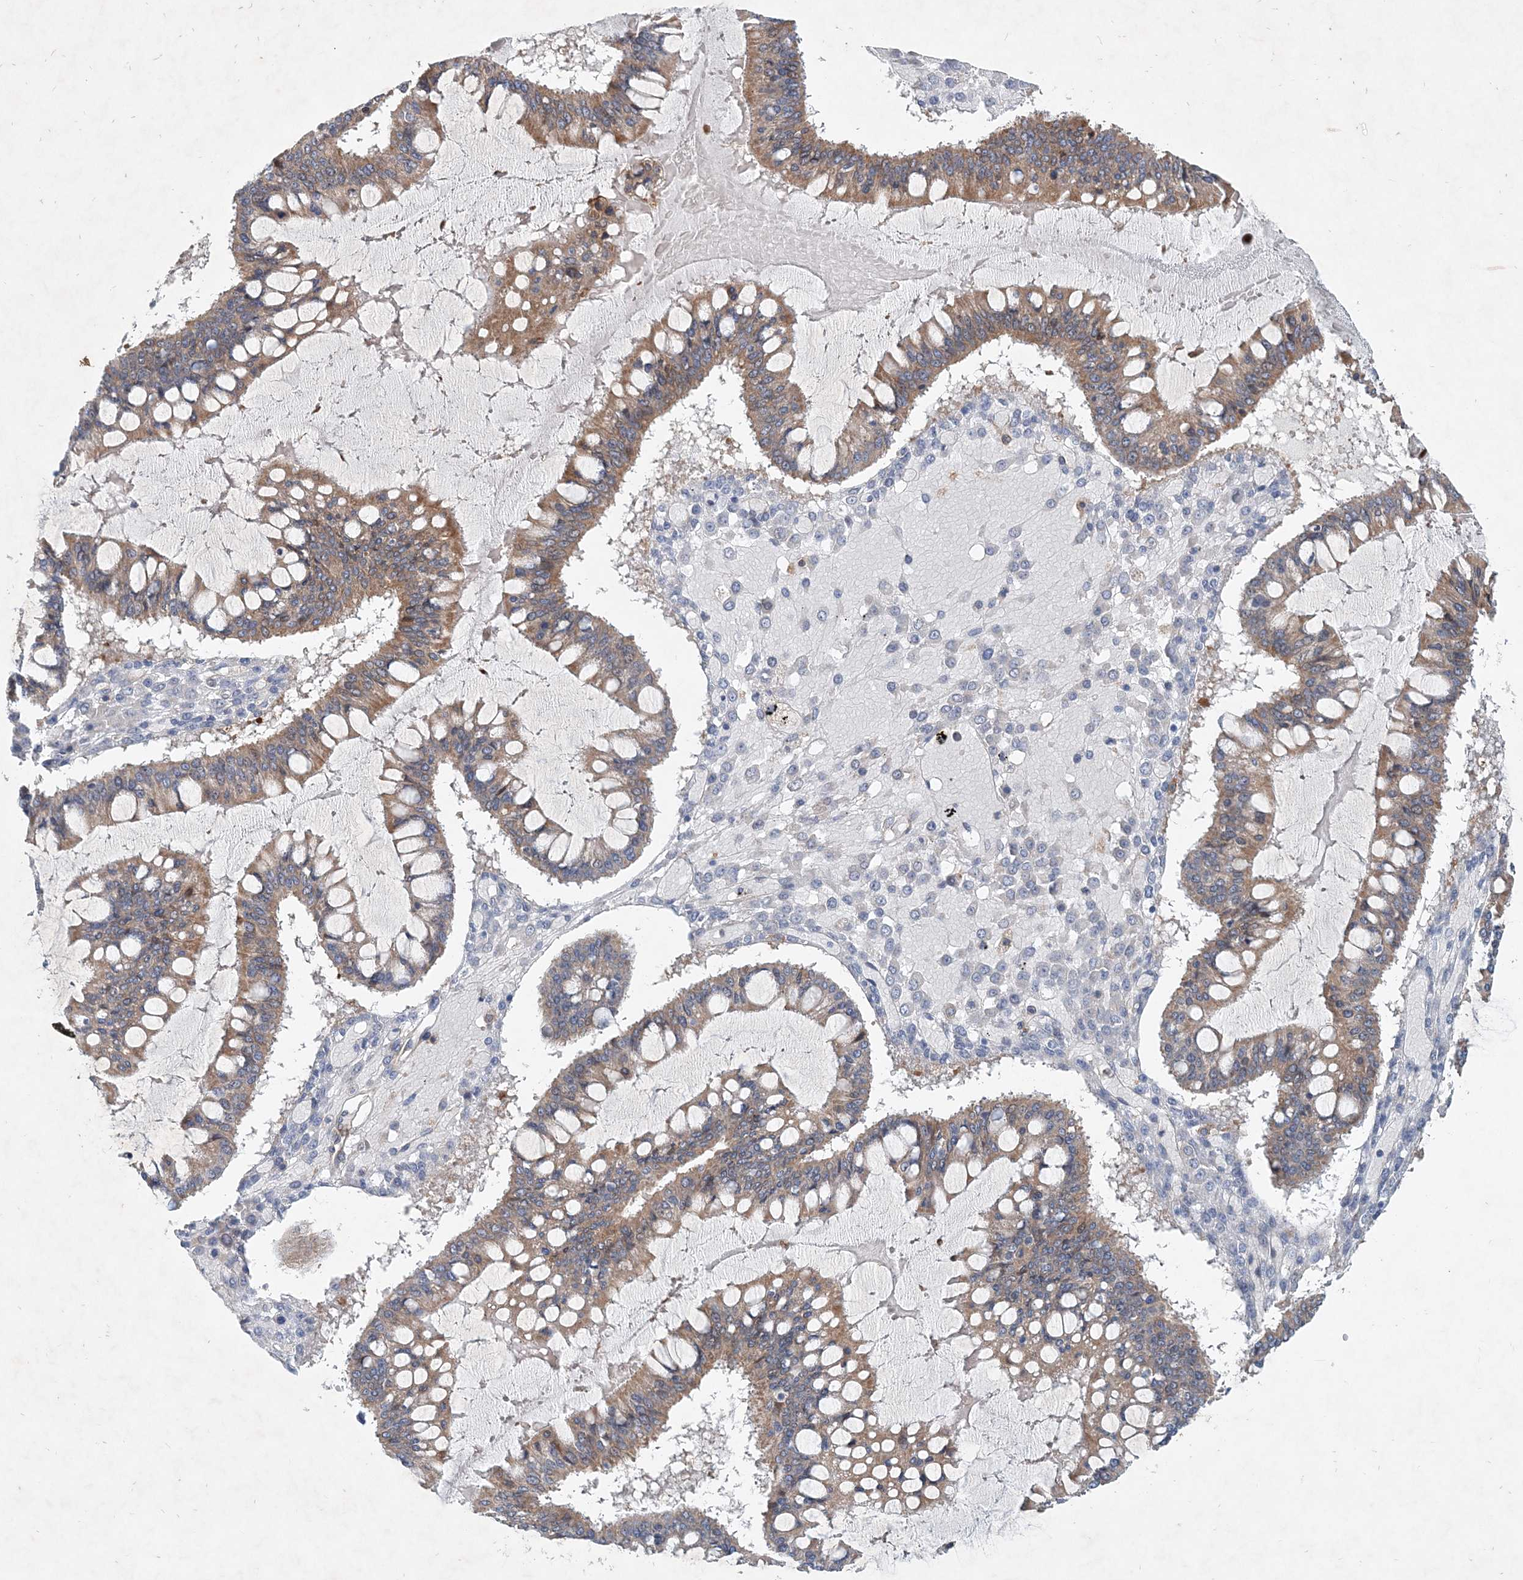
{"staining": {"intensity": "moderate", "quantity": ">75%", "location": "cytoplasmic/membranous"}, "tissue": "ovarian cancer", "cell_type": "Tumor cells", "image_type": "cancer", "snomed": [{"axis": "morphology", "description": "Cystadenocarcinoma, mucinous, NOS"}, {"axis": "topography", "description": "Ovary"}], "caption": "This image shows ovarian mucinous cystadenocarcinoma stained with immunohistochemistry (IHC) to label a protein in brown. The cytoplasmic/membranous of tumor cells show moderate positivity for the protein. Nuclei are counter-stained blue.", "gene": "P2RY10", "patient": {"sex": "female", "age": 73}}